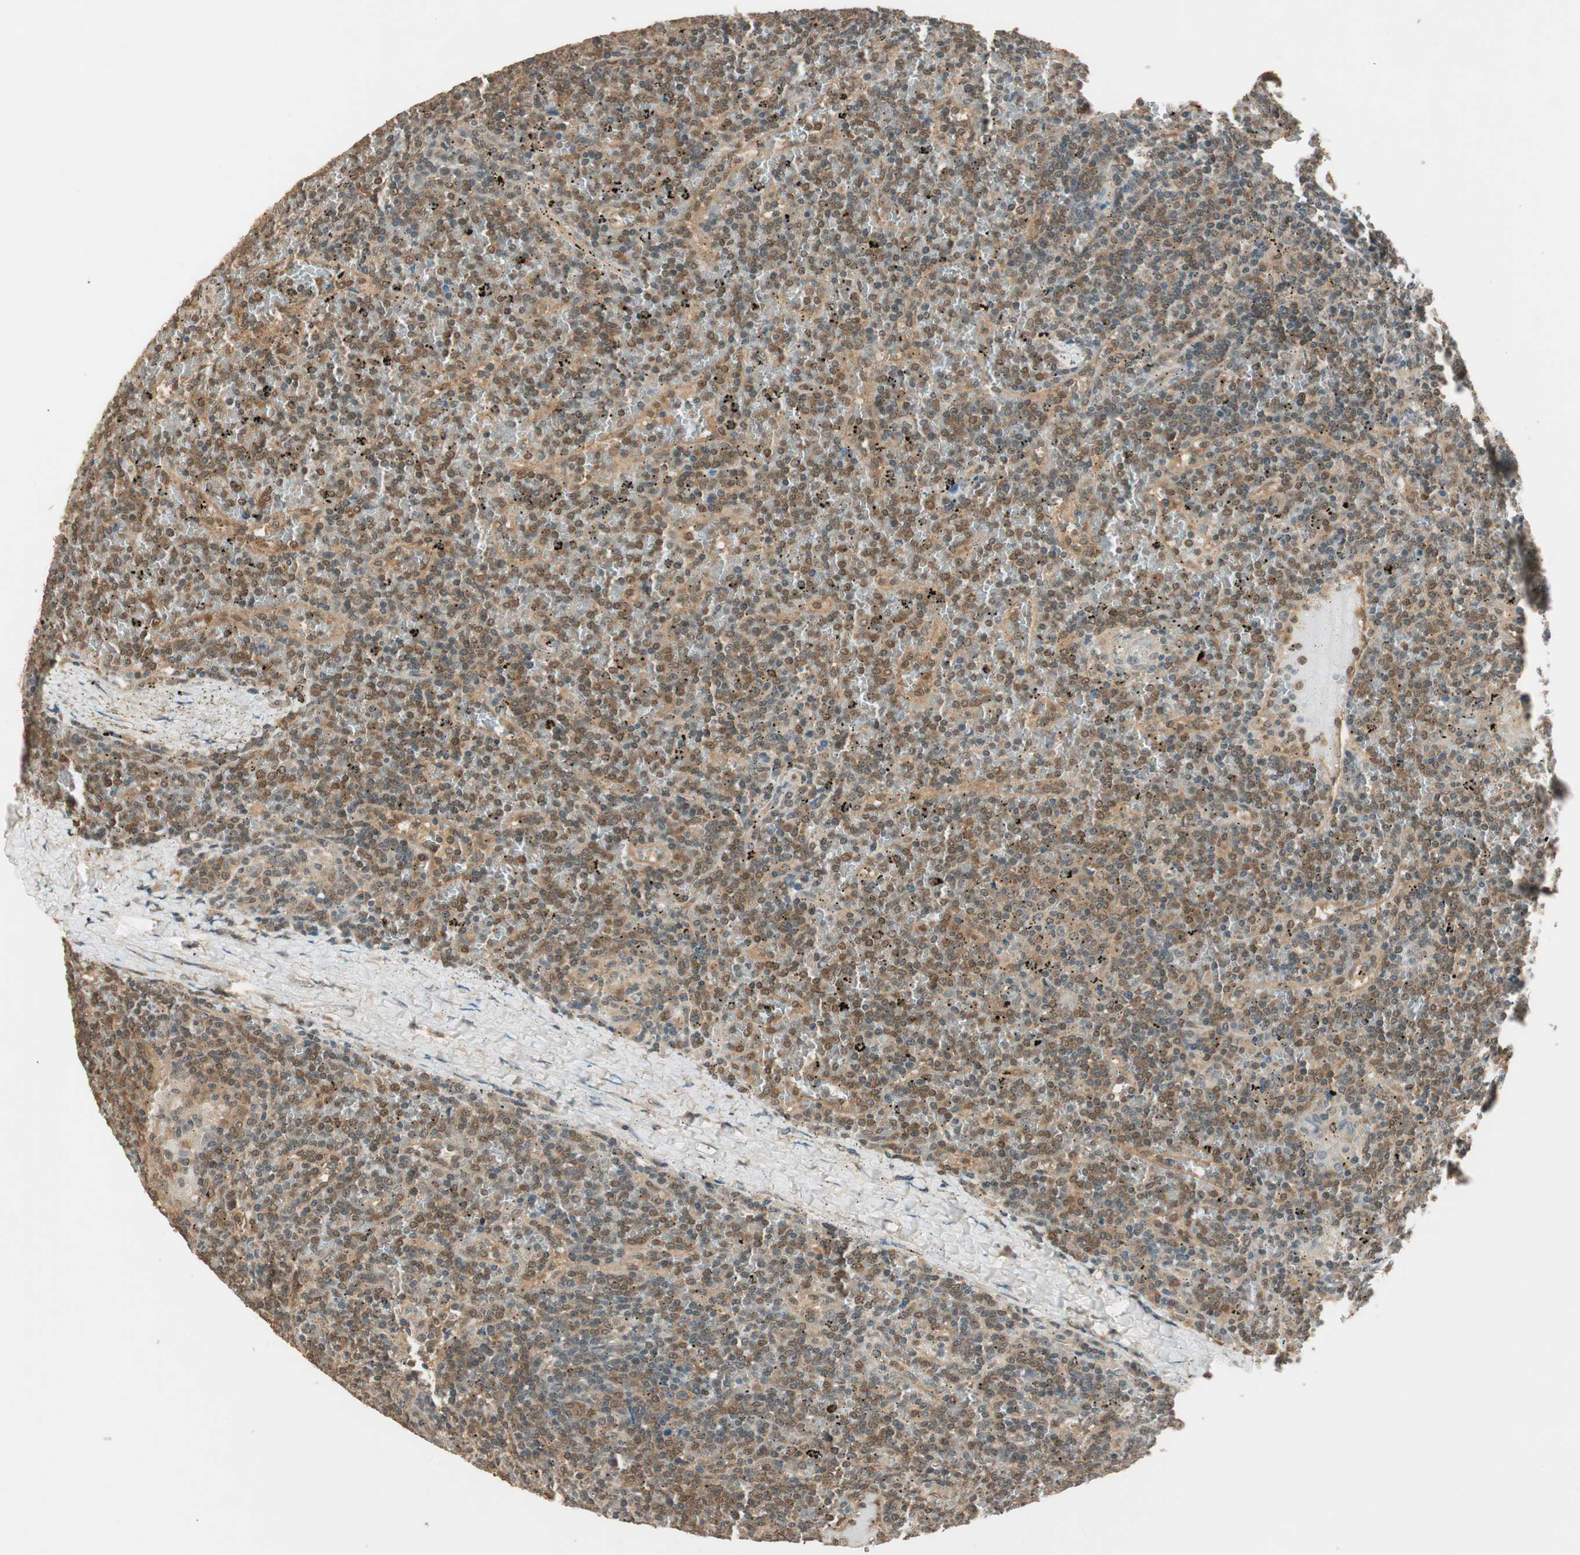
{"staining": {"intensity": "moderate", "quantity": "25%-75%", "location": "cytoplasmic/membranous"}, "tissue": "lymphoma", "cell_type": "Tumor cells", "image_type": "cancer", "snomed": [{"axis": "morphology", "description": "Malignant lymphoma, non-Hodgkin's type, Low grade"}, {"axis": "topography", "description": "Spleen"}], "caption": "Moderate cytoplasmic/membranous protein positivity is seen in approximately 25%-75% of tumor cells in low-grade malignant lymphoma, non-Hodgkin's type.", "gene": "USP5", "patient": {"sex": "female", "age": 19}}